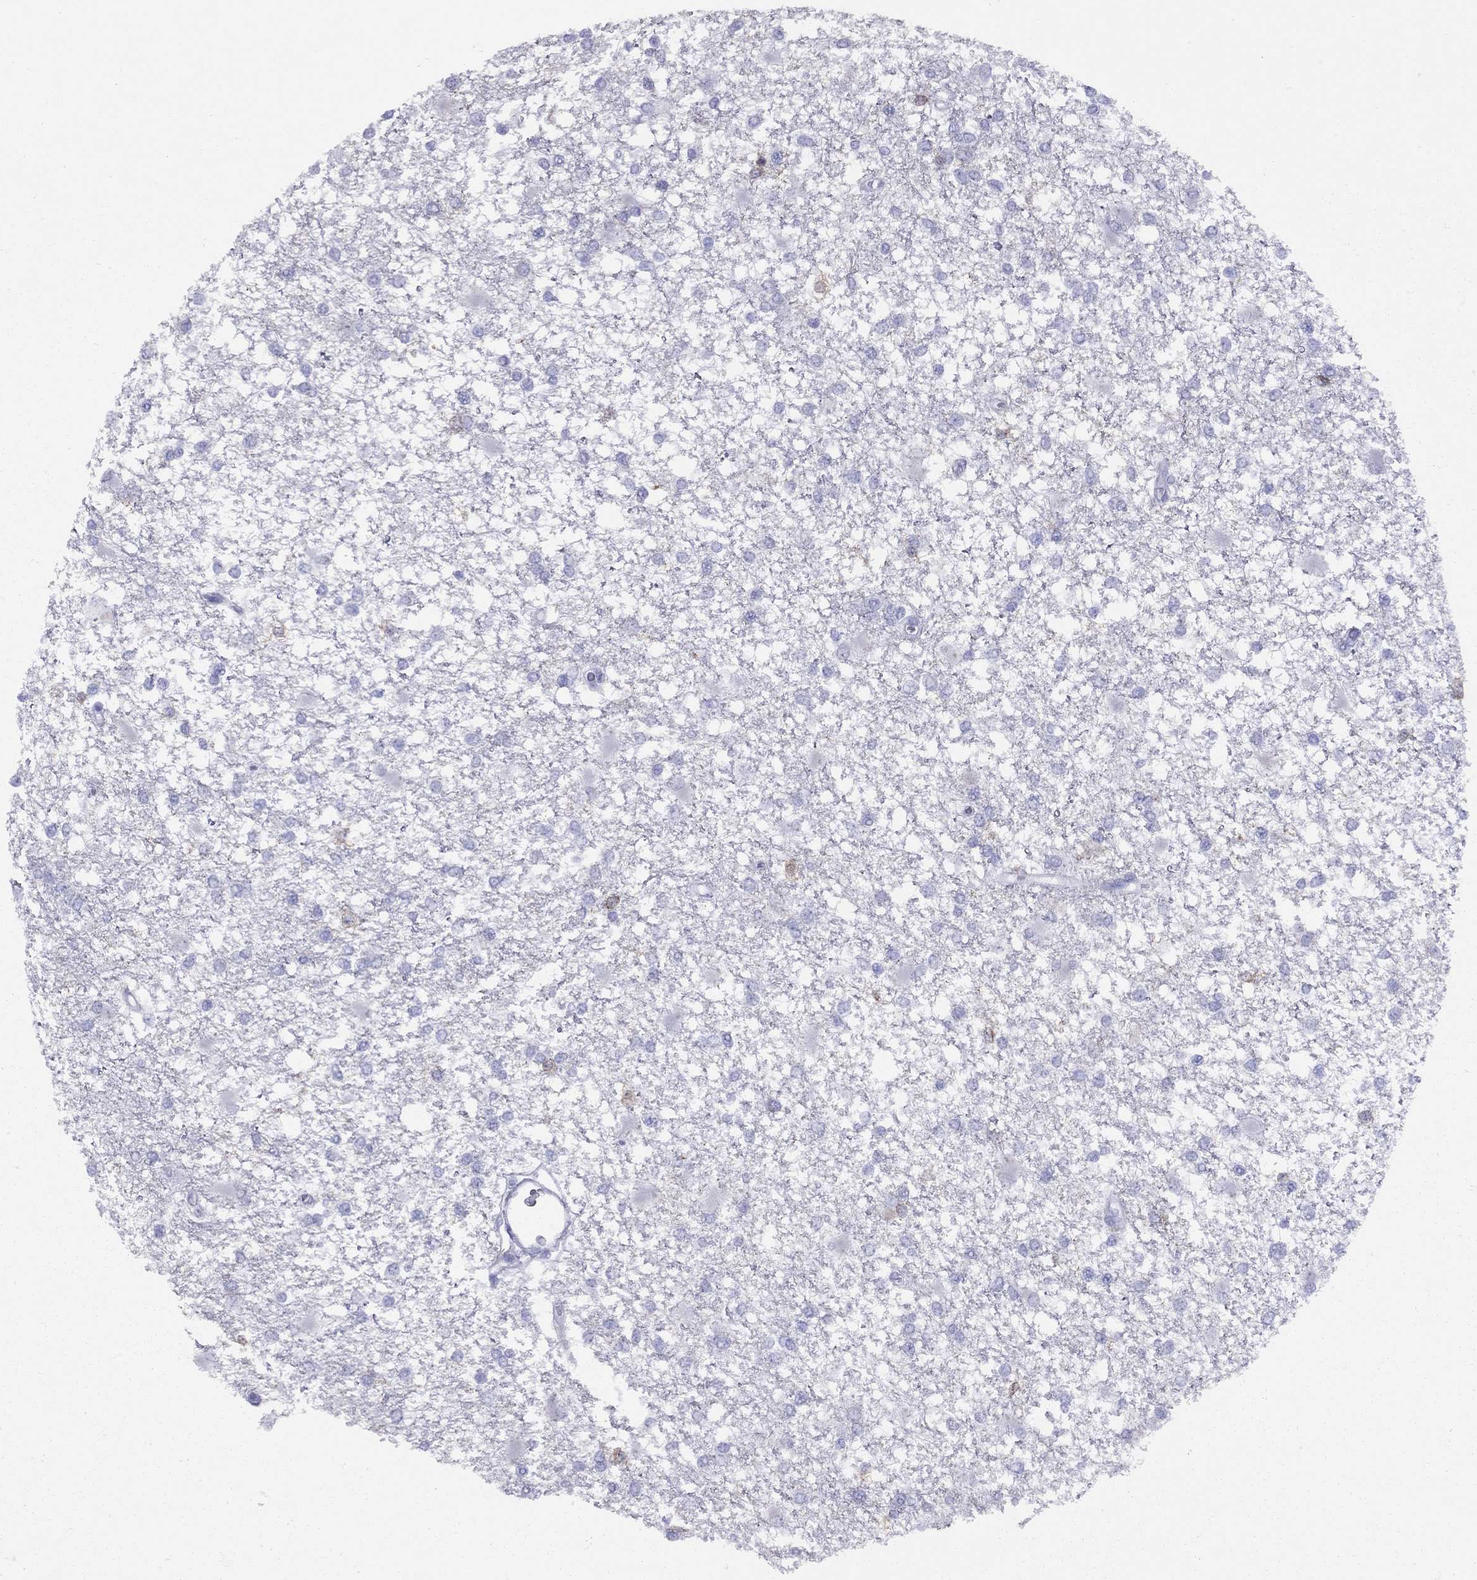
{"staining": {"intensity": "negative", "quantity": "none", "location": "none"}, "tissue": "glioma", "cell_type": "Tumor cells", "image_type": "cancer", "snomed": [{"axis": "morphology", "description": "Glioma, malignant, High grade"}, {"axis": "topography", "description": "Cerebral cortex"}], "caption": "Protein analysis of glioma shows no significant staining in tumor cells. (DAB (3,3'-diaminobenzidine) immunohistochemistry visualized using brightfield microscopy, high magnification).", "gene": "GRIA2", "patient": {"sex": "male", "age": 79}}